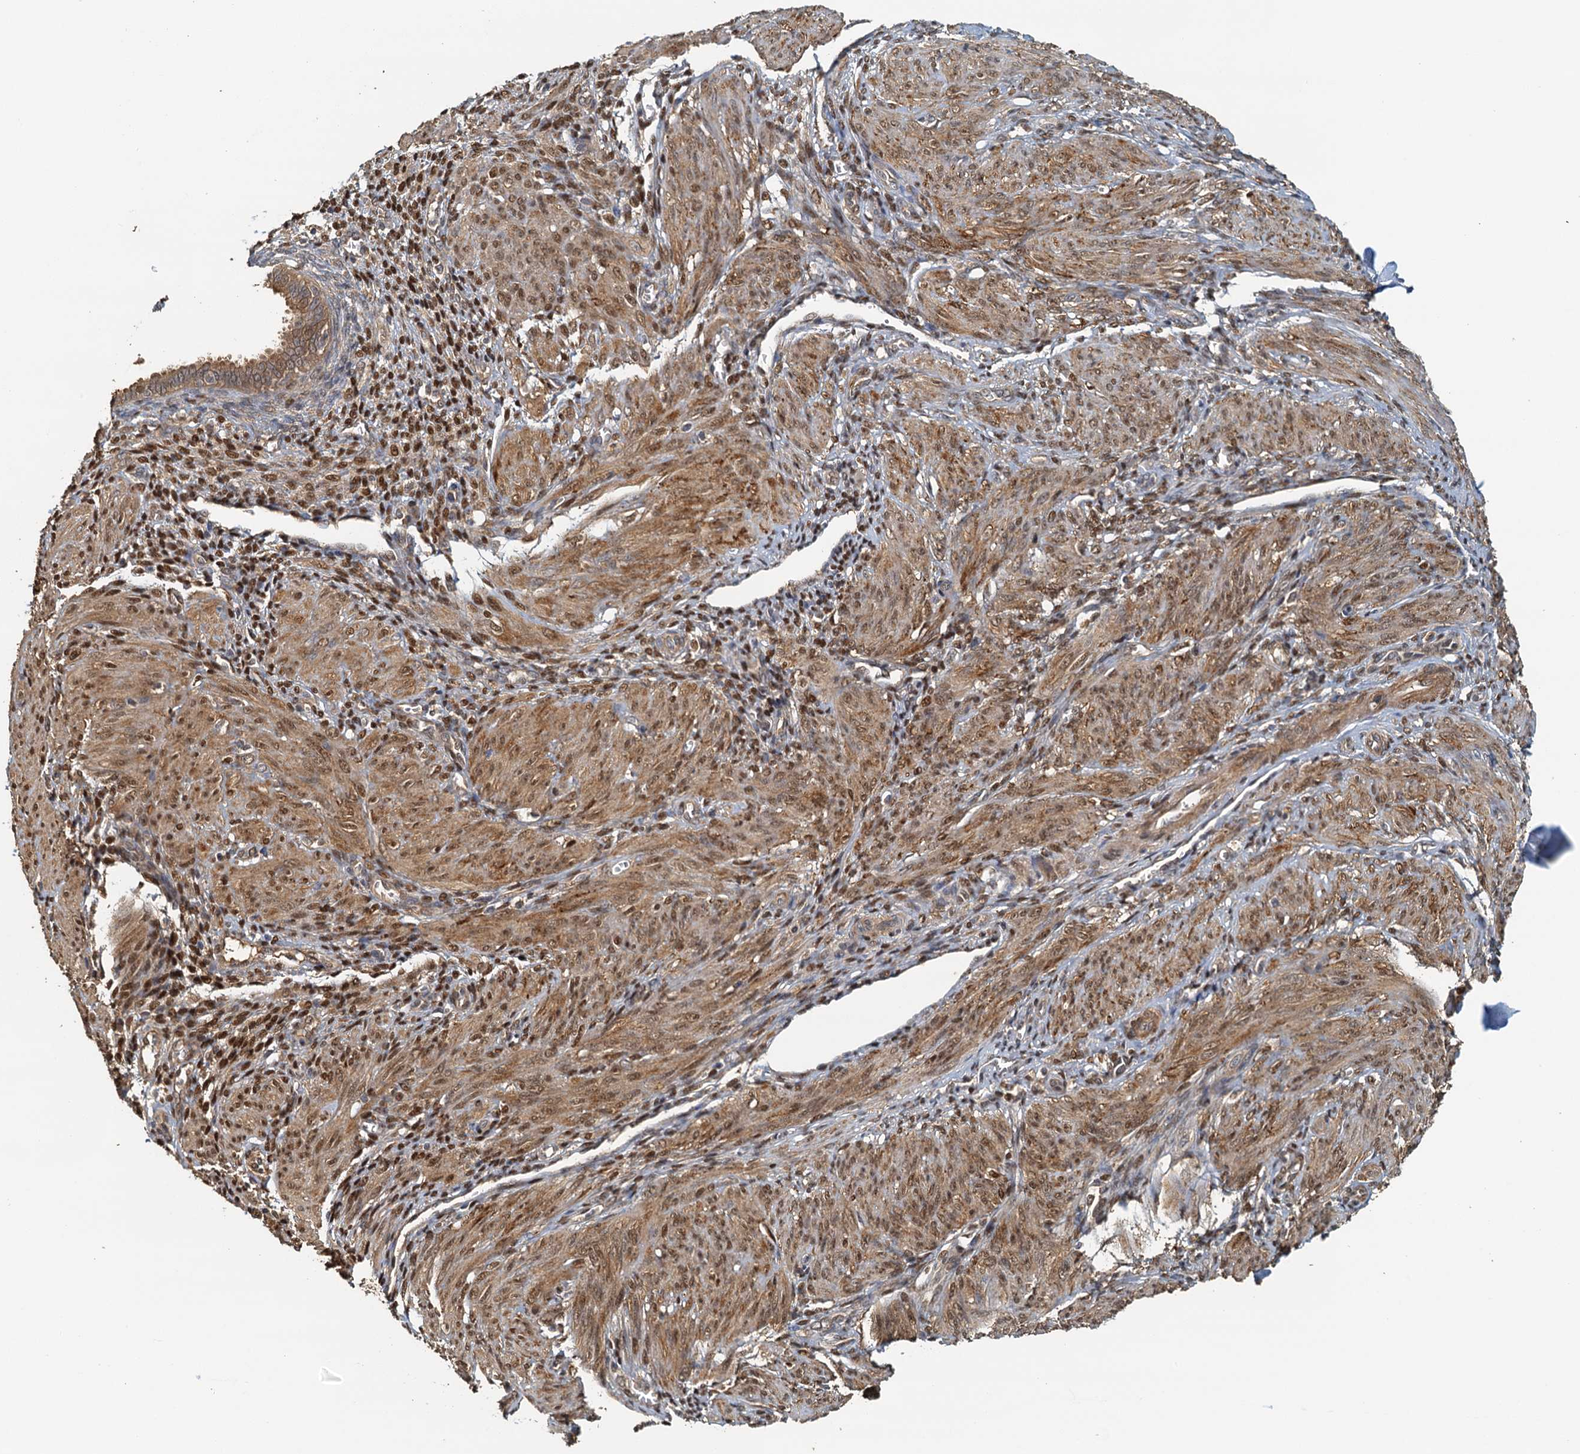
{"staining": {"intensity": "moderate", "quantity": "25%-75%", "location": "cytoplasmic/membranous,nuclear"}, "tissue": "smooth muscle", "cell_type": "Smooth muscle cells", "image_type": "normal", "snomed": [{"axis": "morphology", "description": "Normal tissue, NOS"}, {"axis": "topography", "description": "Smooth muscle"}], "caption": "Protein positivity by immunohistochemistry (IHC) shows moderate cytoplasmic/membranous,nuclear expression in about 25%-75% of smooth muscle cells in benign smooth muscle. (Stains: DAB (3,3'-diaminobenzidine) in brown, nuclei in blue, Microscopy: brightfield microscopy at high magnification).", "gene": "UBL7", "patient": {"sex": "female", "age": 39}}